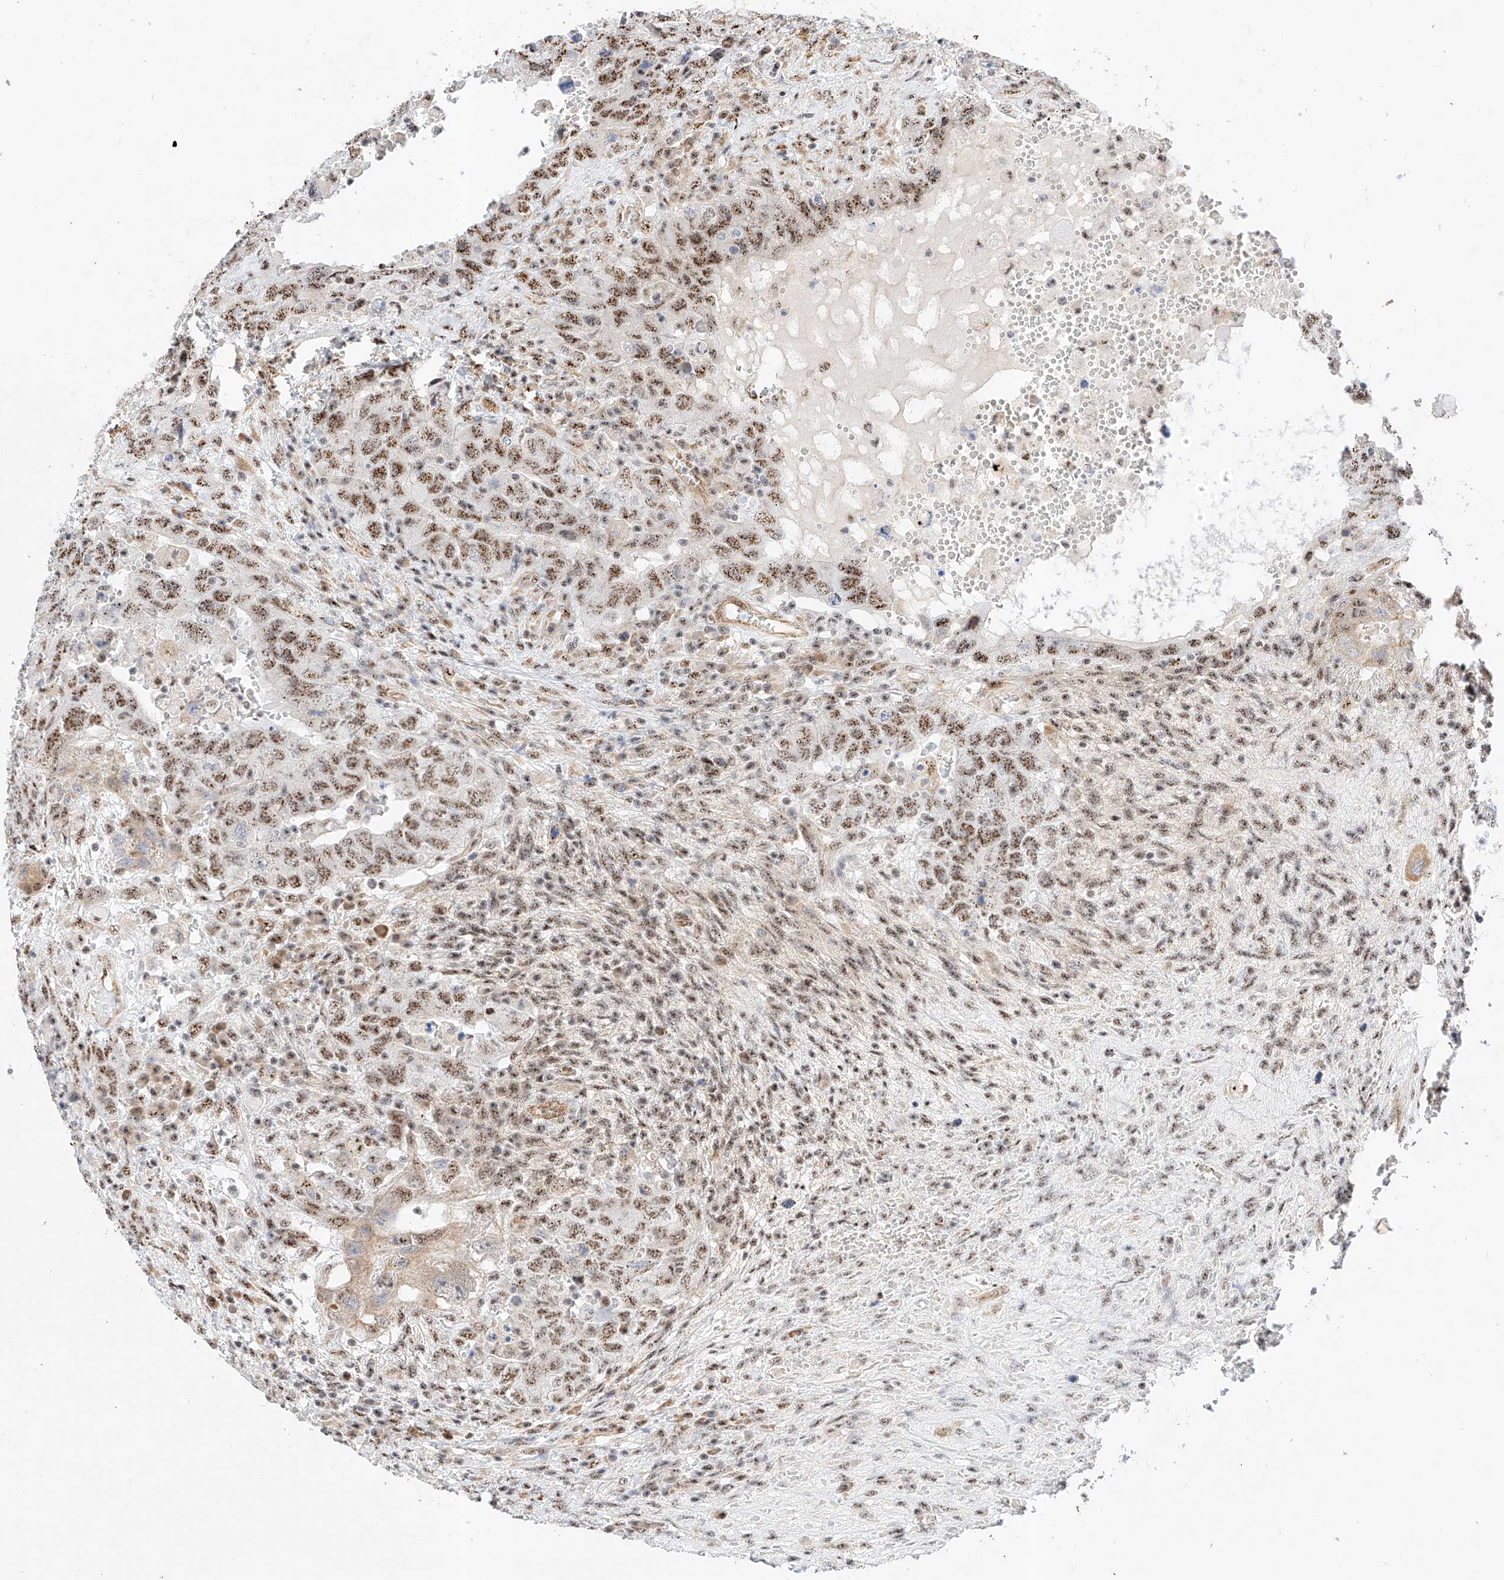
{"staining": {"intensity": "moderate", "quantity": ">75%", "location": "nuclear"}, "tissue": "testis cancer", "cell_type": "Tumor cells", "image_type": "cancer", "snomed": [{"axis": "morphology", "description": "Carcinoma, Embryonal, NOS"}, {"axis": "topography", "description": "Testis"}], "caption": "Immunohistochemical staining of human testis cancer (embryonal carcinoma) displays medium levels of moderate nuclear protein expression in about >75% of tumor cells. (Stains: DAB in brown, nuclei in blue, Microscopy: brightfield microscopy at high magnification).", "gene": "ATXN7L2", "patient": {"sex": "male", "age": 26}}